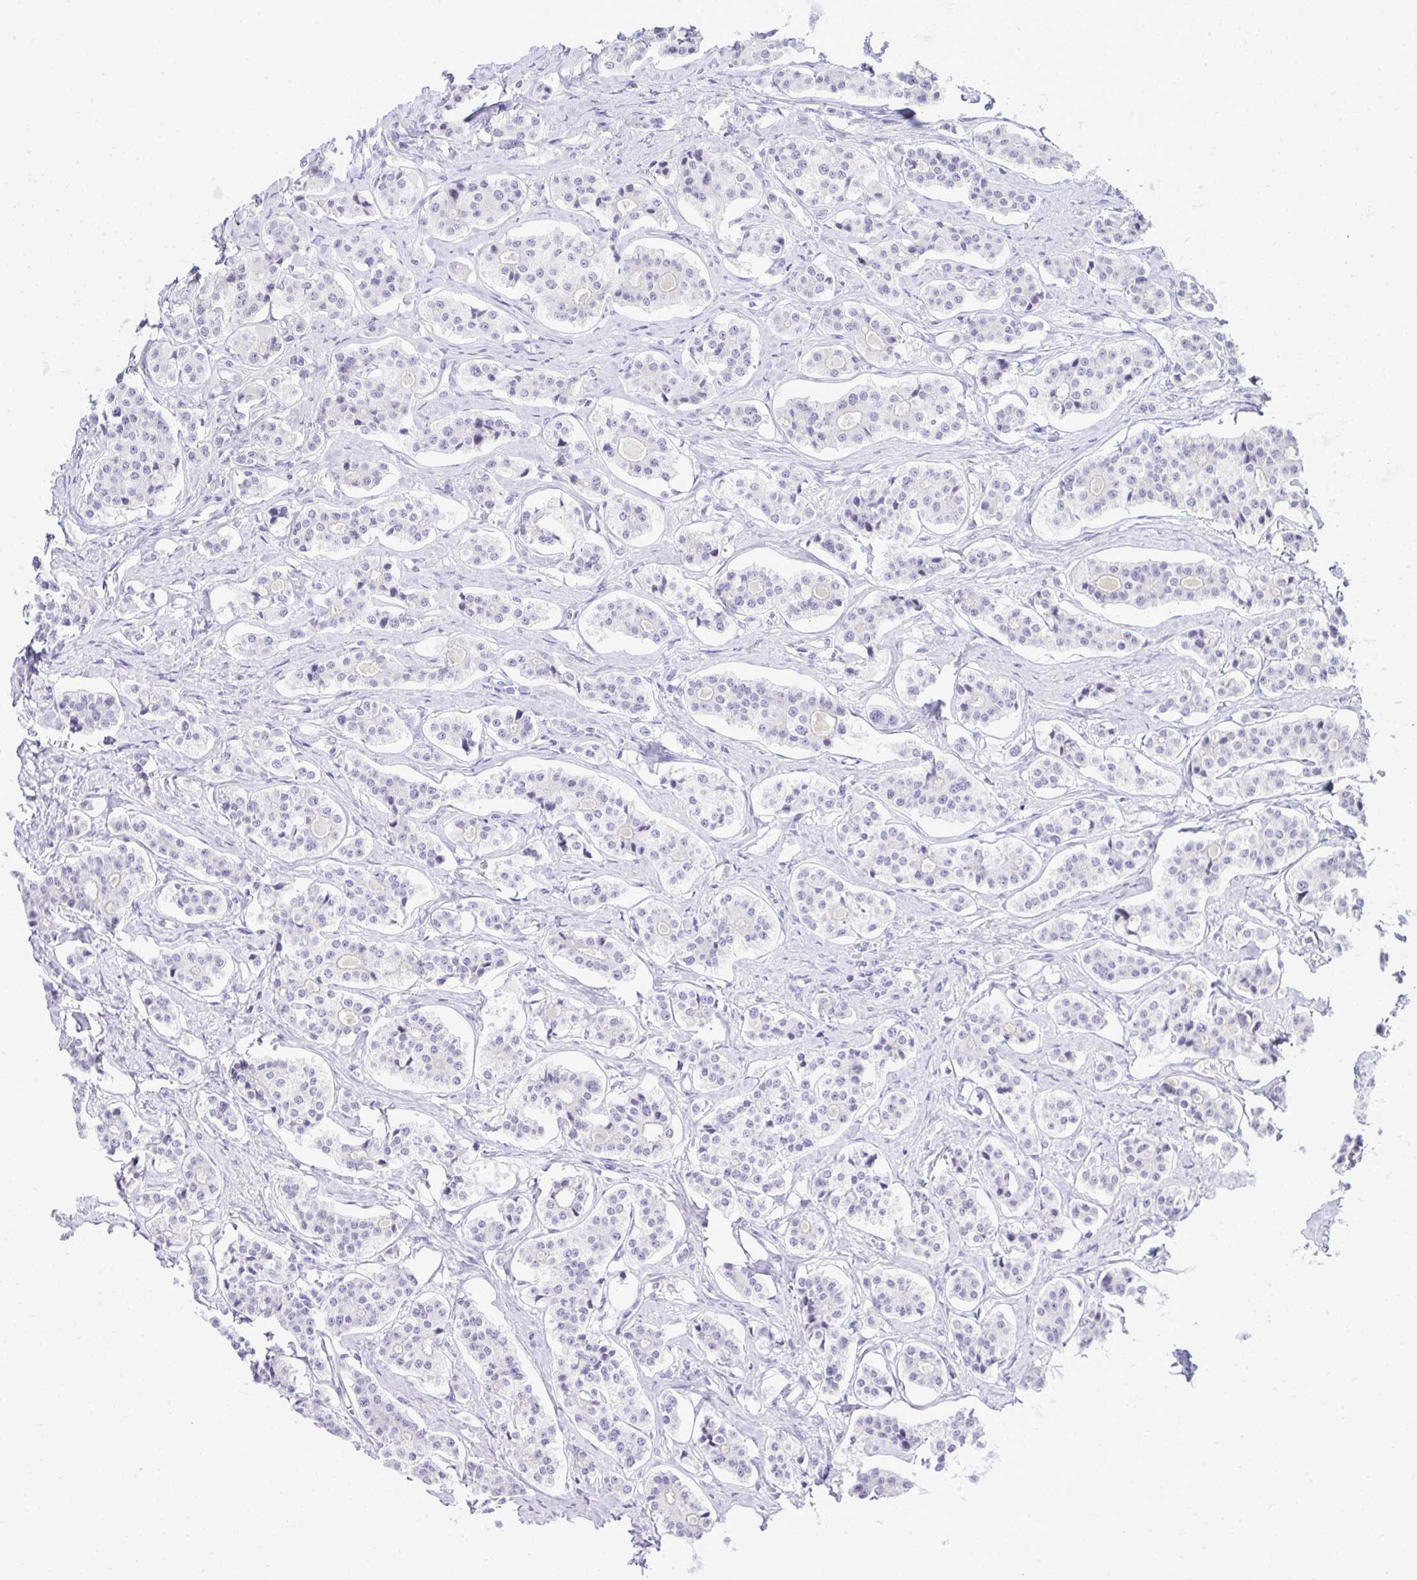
{"staining": {"intensity": "negative", "quantity": "none", "location": "none"}, "tissue": "carcinoid", "cell_type": "Tumor cells", "image_type": "cancer", "snomed": [{"axis": "morphology", "description": "Carcinoid, malignant, NOS"}, {"axis": "topography", "description": "Small intestine"}], "caption": "High power microscopy micrograph of an immunohistochemistry image of carcinoid (malignant), revealing no significant staining in tumor cells.", "gene": "EID3", "patient": {"sex": "male", "age": 63}}